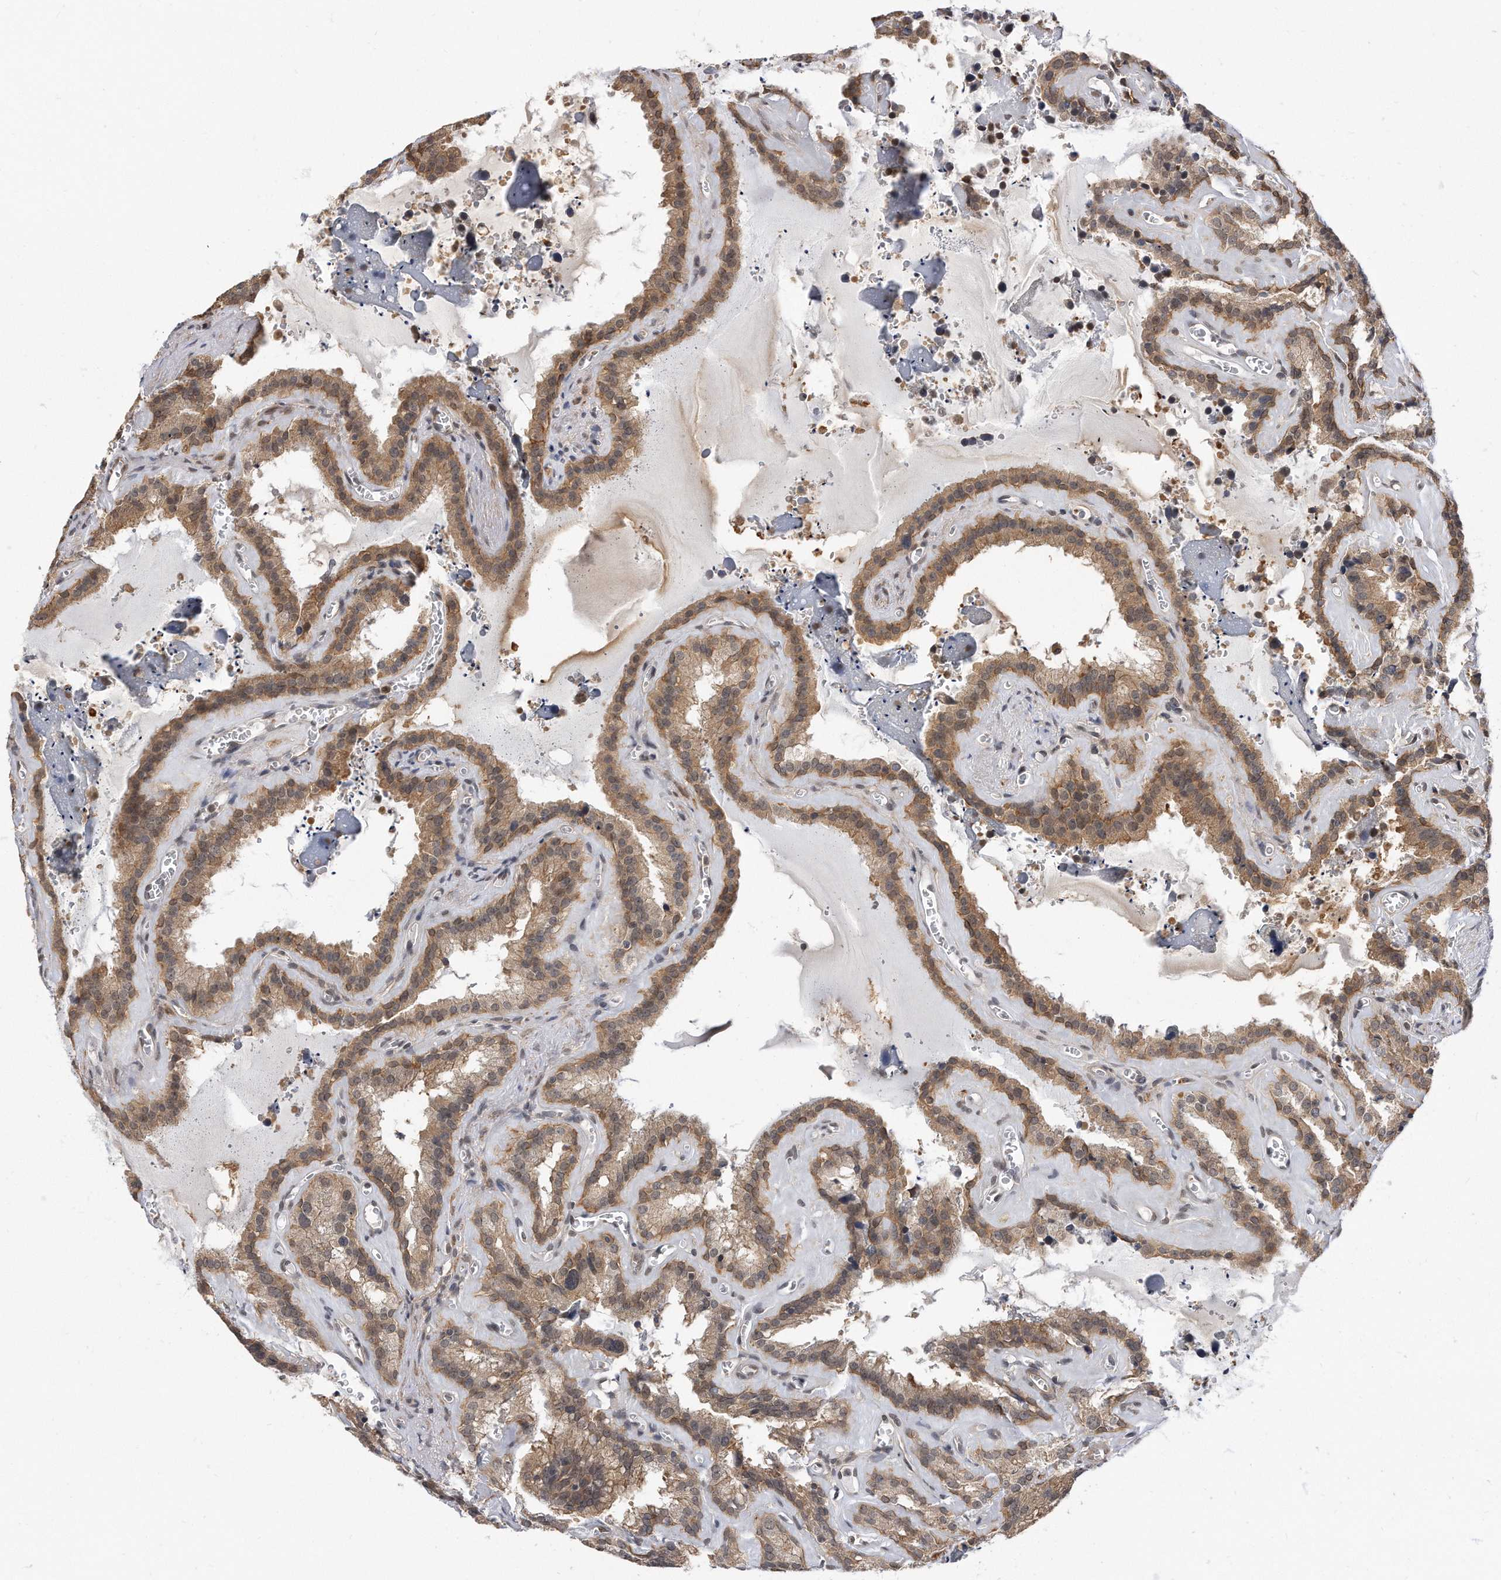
{"staining": {"intensity": "moderate", "quantity": ">75%", "location": "cytoplasmic/membranous"}, "tissue": "seminal vesicle", "cell_type": "Glandular cells", "image_type": "normal", "snomed": [{"axis": "morphology", "description": "Normal tissue, NOS"}, {"axis": "topography", "description": "Prostate"}, {"axis": "topography", "description": "Seminal veicle"}], "caption": "Glandular cells show moderate cytoplasmic/membranous positivity in about >75% of cells in normal seminal vesicle. (IHC, brightfield microscopy, high magnification).", "gene": "TCP1", "patient": {"sex": "male", "age": 59}}